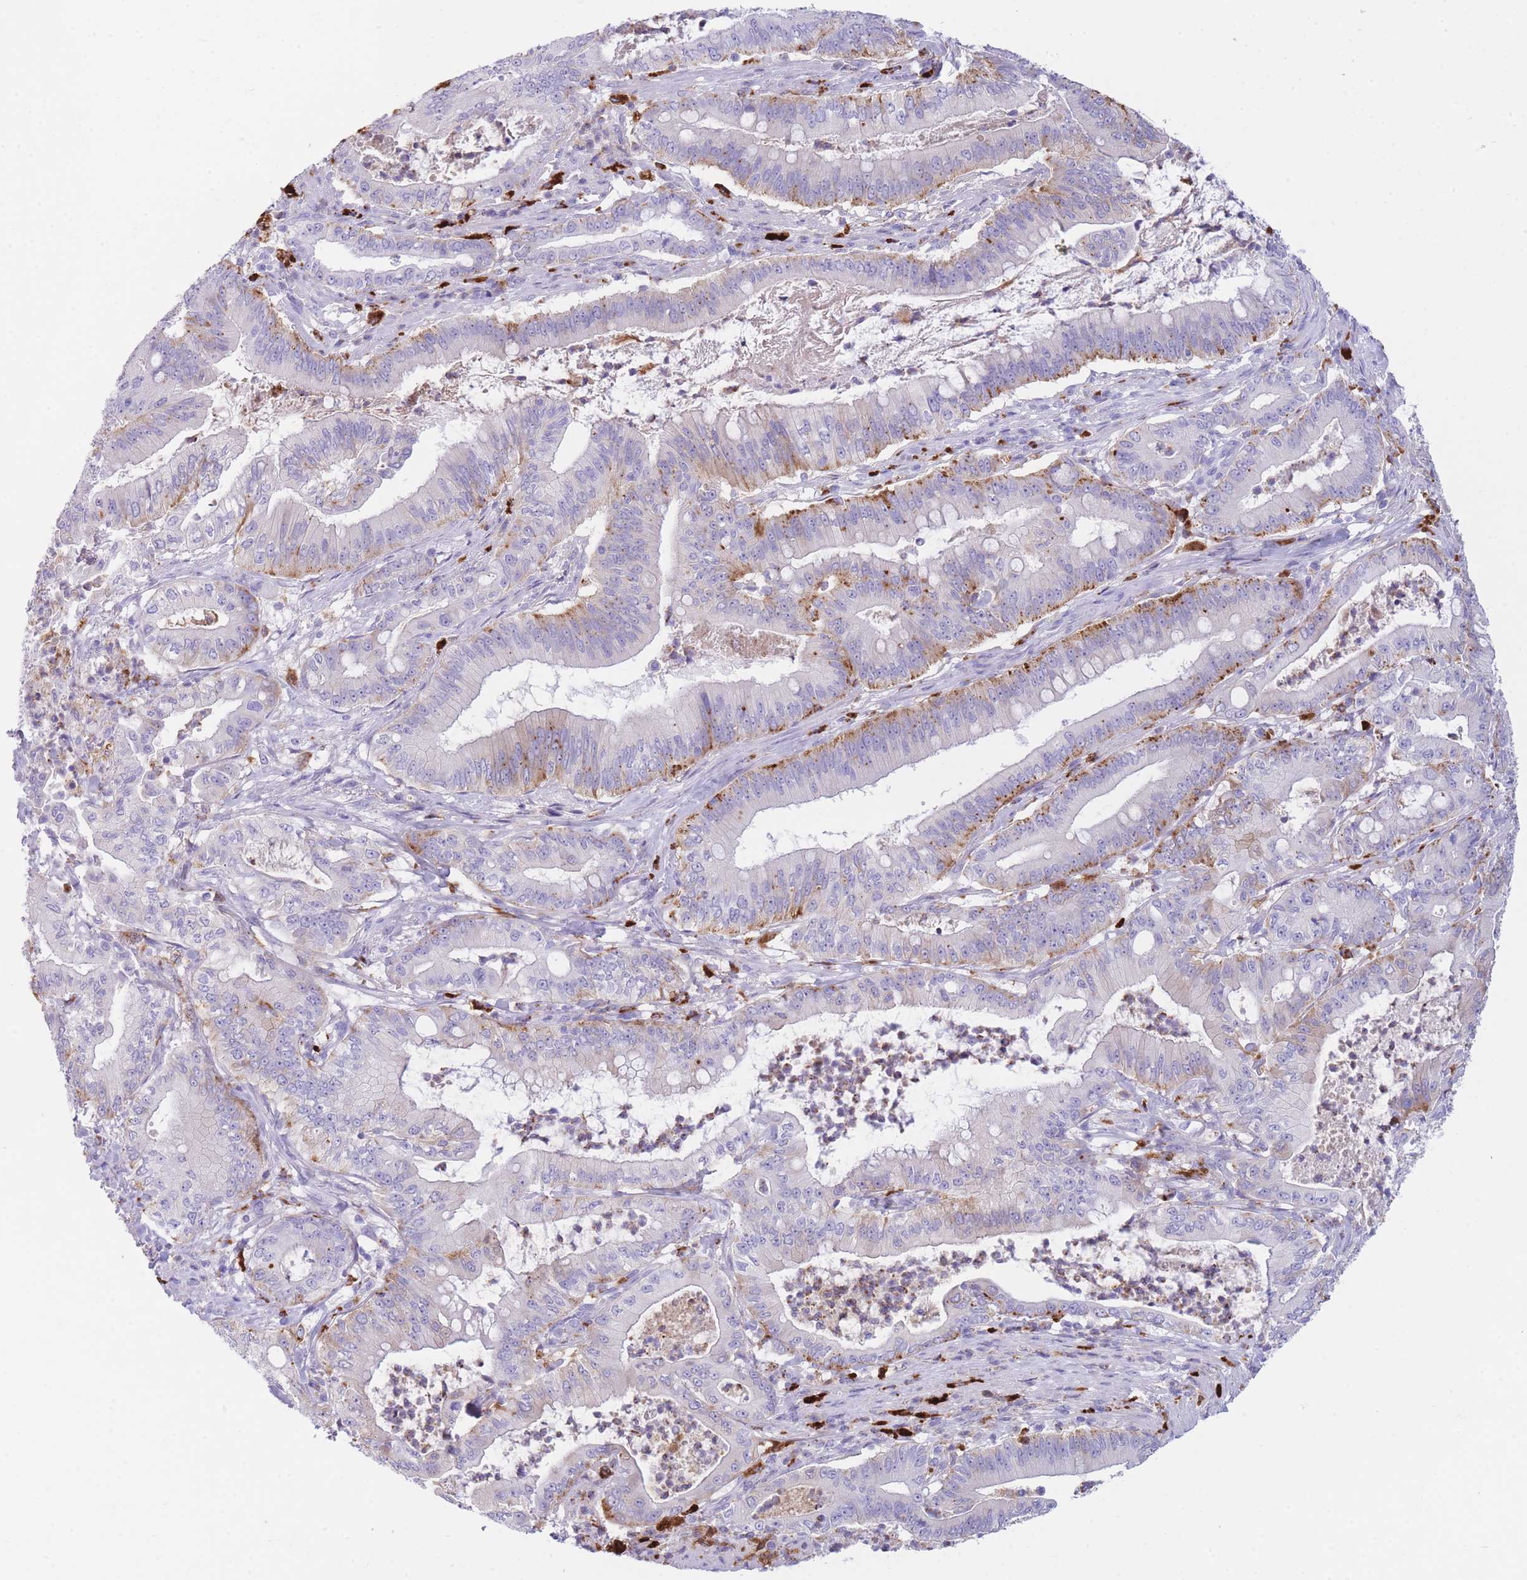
{"staining": {"intensity": "moderate", "quantity": "<25%", "location": "cytoplasmic/membranous"}, "tissue": "pancreatic cancer", "cell_type": "Tumor cells", "image_type": "cancer", "snomed": [{"axis": "morphology", "description": "Adenocarcinoma, NOS"}, {"axis": "topography", "description": "Pancreas"}], "caption": "Immunohistochemistry staining of pancreatic adenocarcinoma, which displays low levels of moderate cytoplasmic/membranous expression in approximately <25% of tumor cells indicating moderate cytoplasmic/membranous protein staining. The staining was performed using DAB (brown) for protein detection and nuclei were counterstained in hematoxylin (blue).", "gene": "PLBD1", "patient": {"sex": "male", "age": 71}}